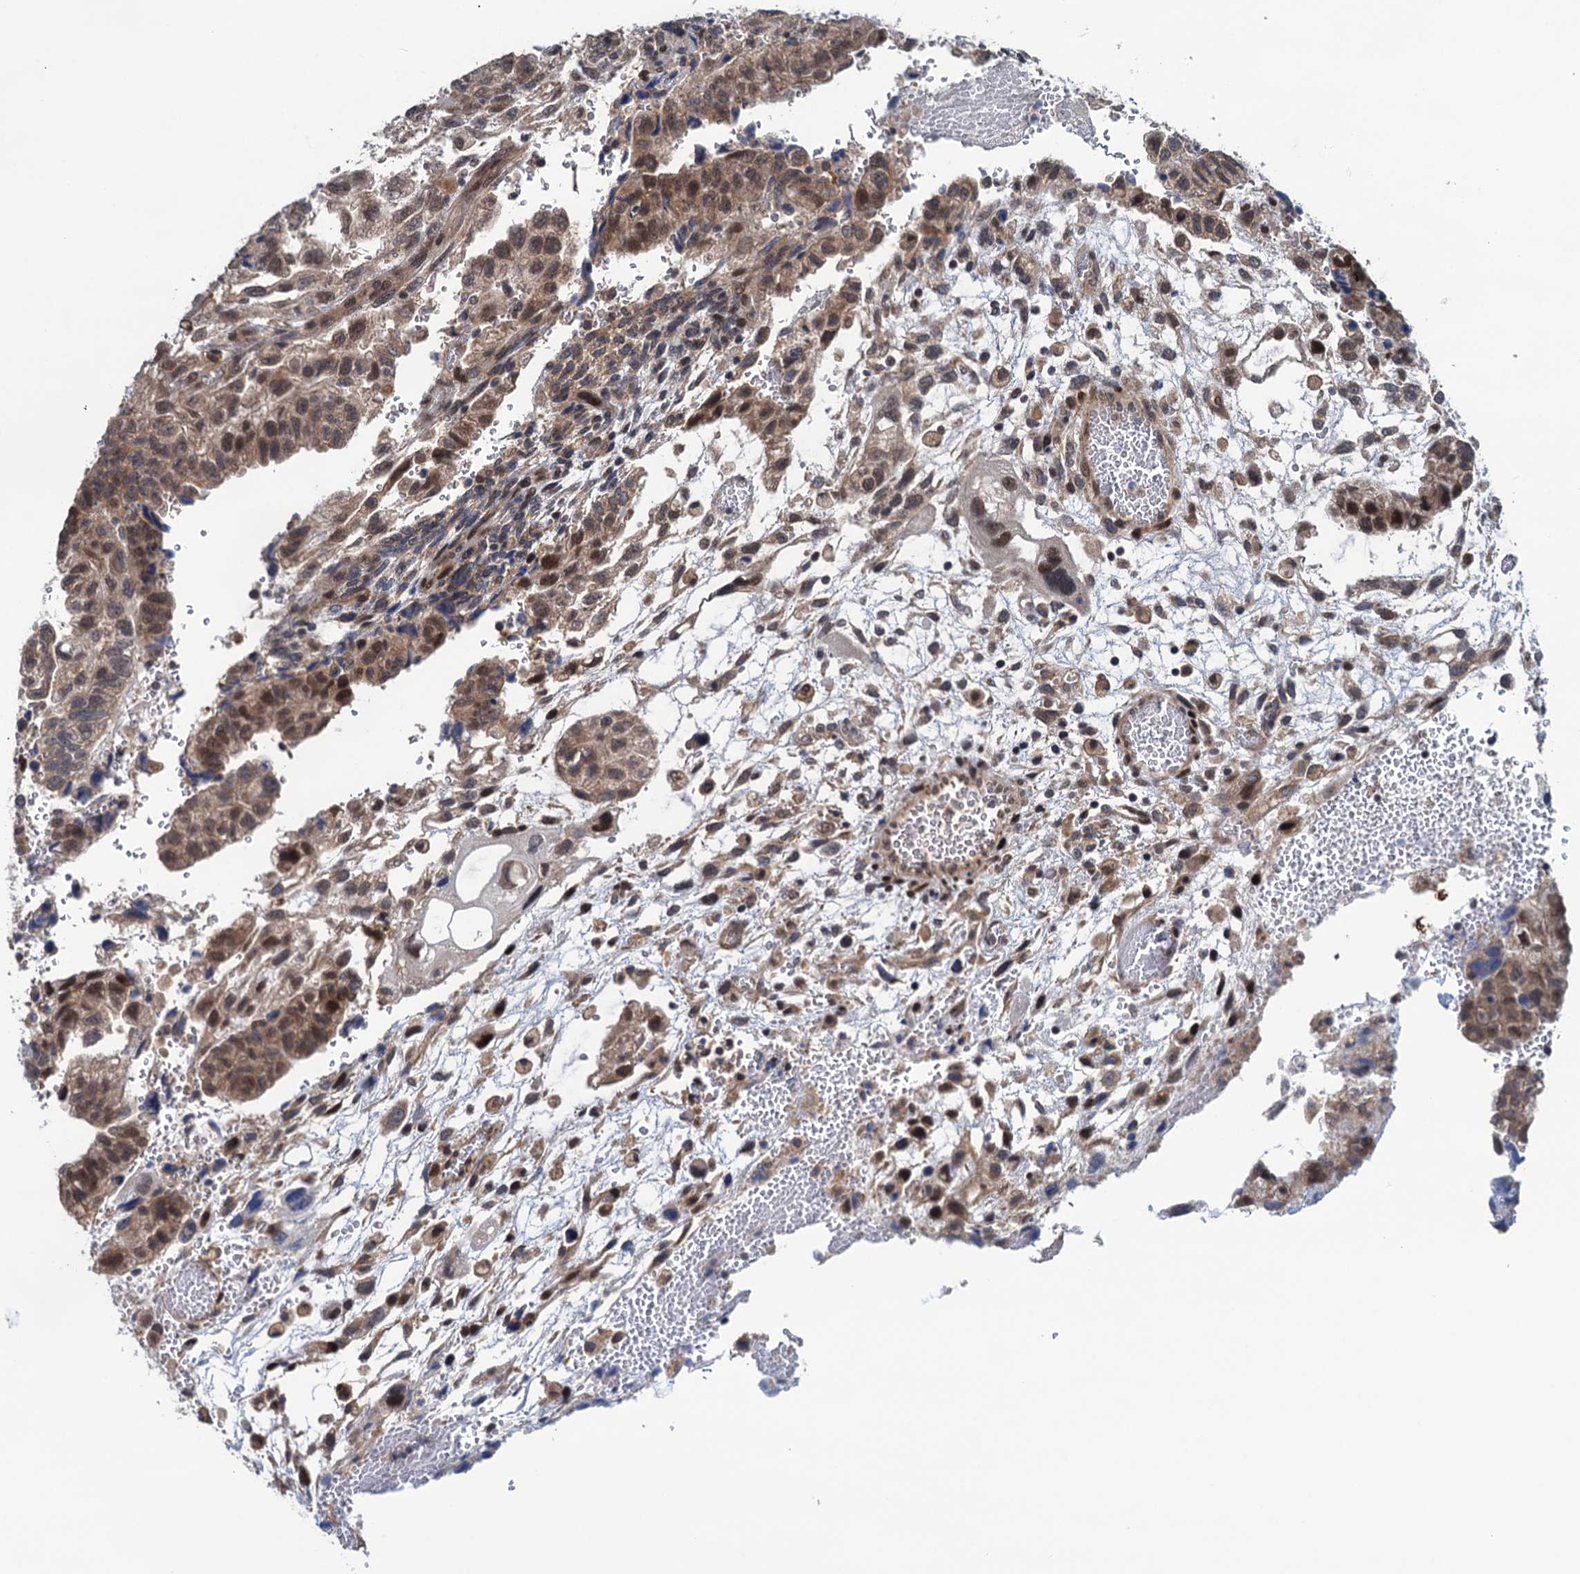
{"staining": {"intensity": "moderate", "quantity": ">75%", "location": "nuclear"}, "tissue": "testis cancer", "cell_type": "Tumor cells", "image_type": "cancer", "snomed": [{"axis": "morphology", "description": "Carcinoma, Embryonal, NOS"}, {"axis": "topography", "description": "Testis"}], "caption": "Testis embryonal carcinoma stained with a brown dye displays moderate nuclear positive expression in about >75% of tumor cells.", "gene": "SAE1", "patient": {"sex": "male", "age": 36}}